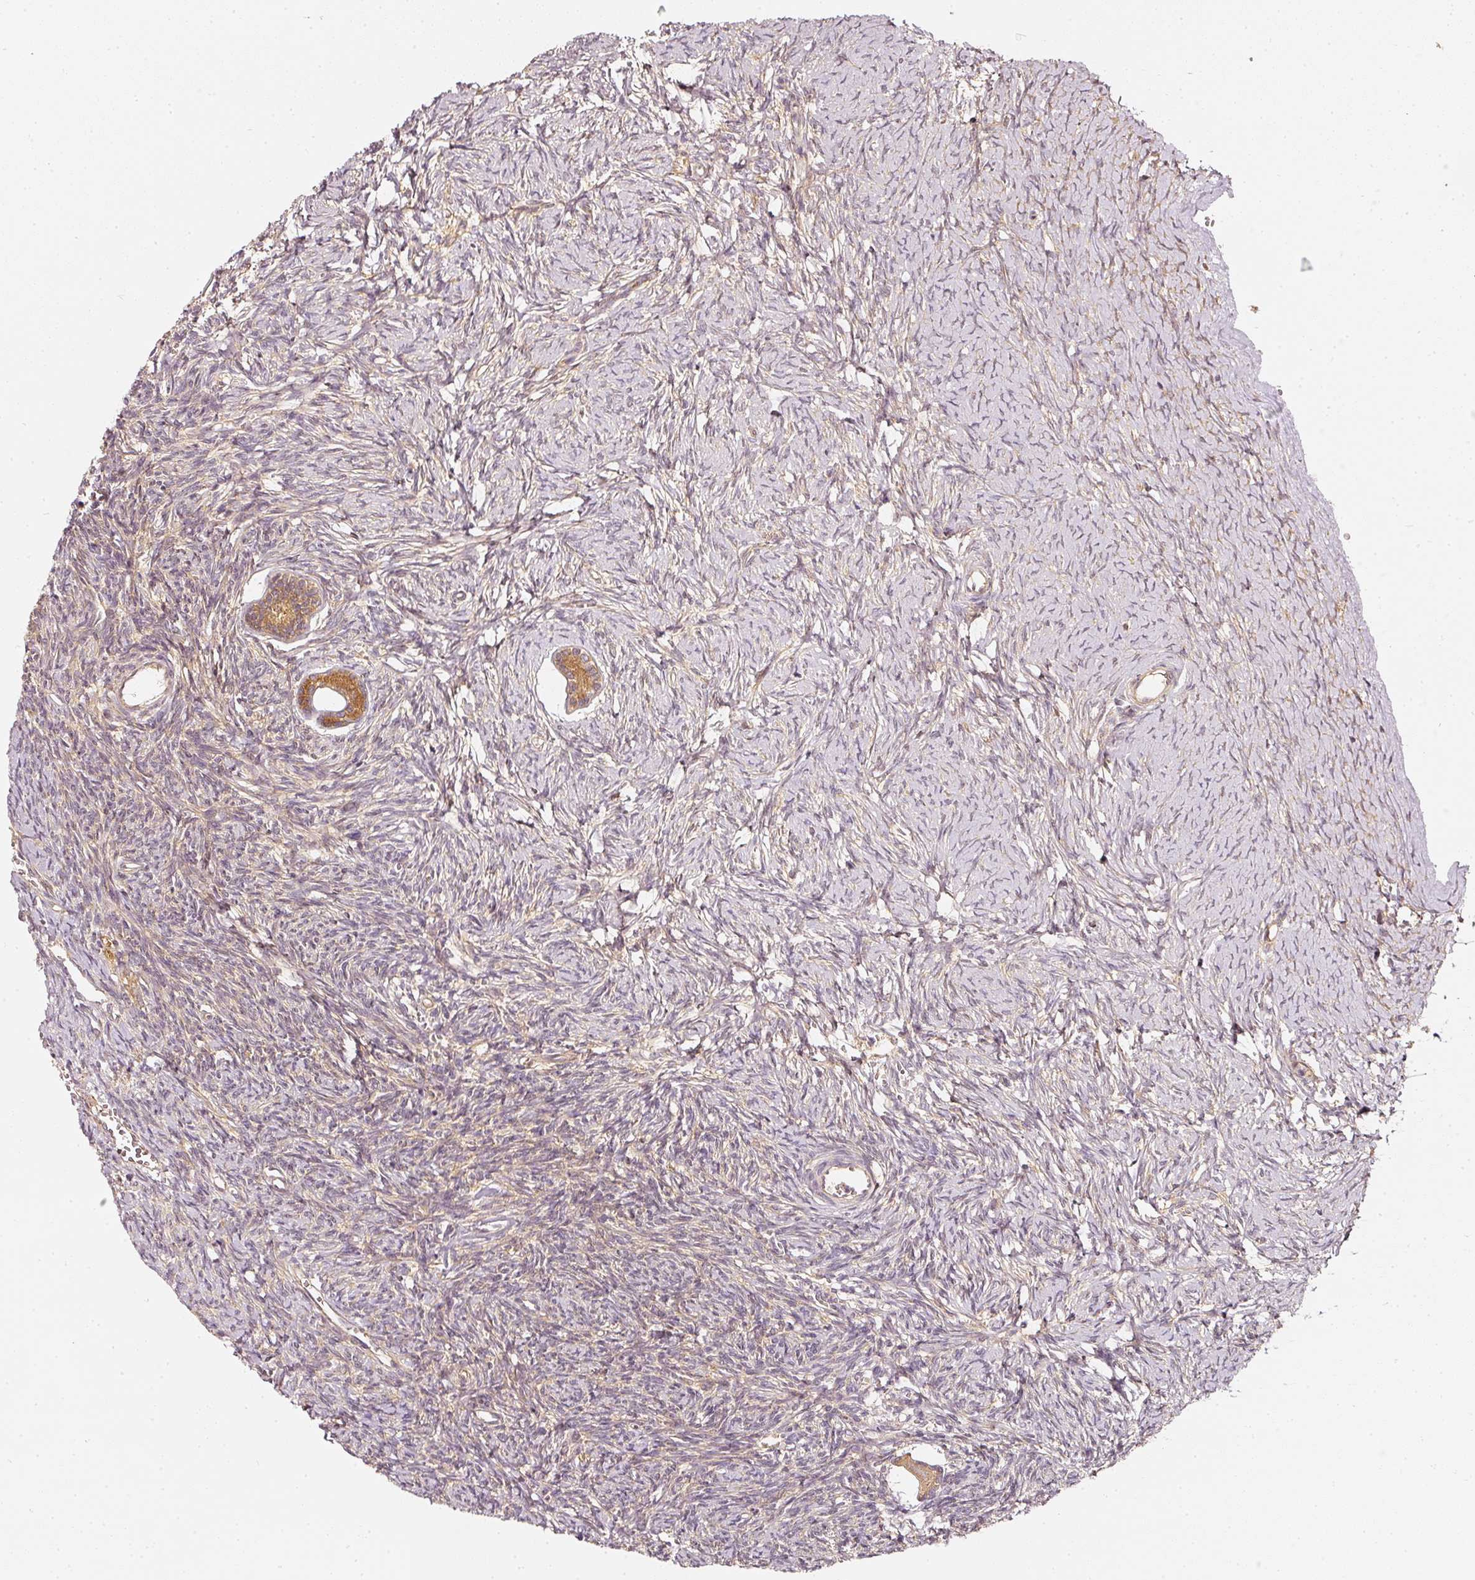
{"staining": {"intensity": "strong", "quantity": ">75%", "location": "cytoplasmic/membranous"}, "tissue": "ovary", "cell_type": "Follicle cells", "image_type": "normal", "snomed": [{"axis": "morphology", "description": "Normal tissue, NOS"}, {"axis": "topography", "description": "Ovary"}], "caption": "This is an image of immunohistochemistry staining of unremarkable ovary, which shows strong expression in the cytoplasmic/membranous of follicle cells.", "gene": "ASMTL", "patient": {"sex": "female", "age": 39}}